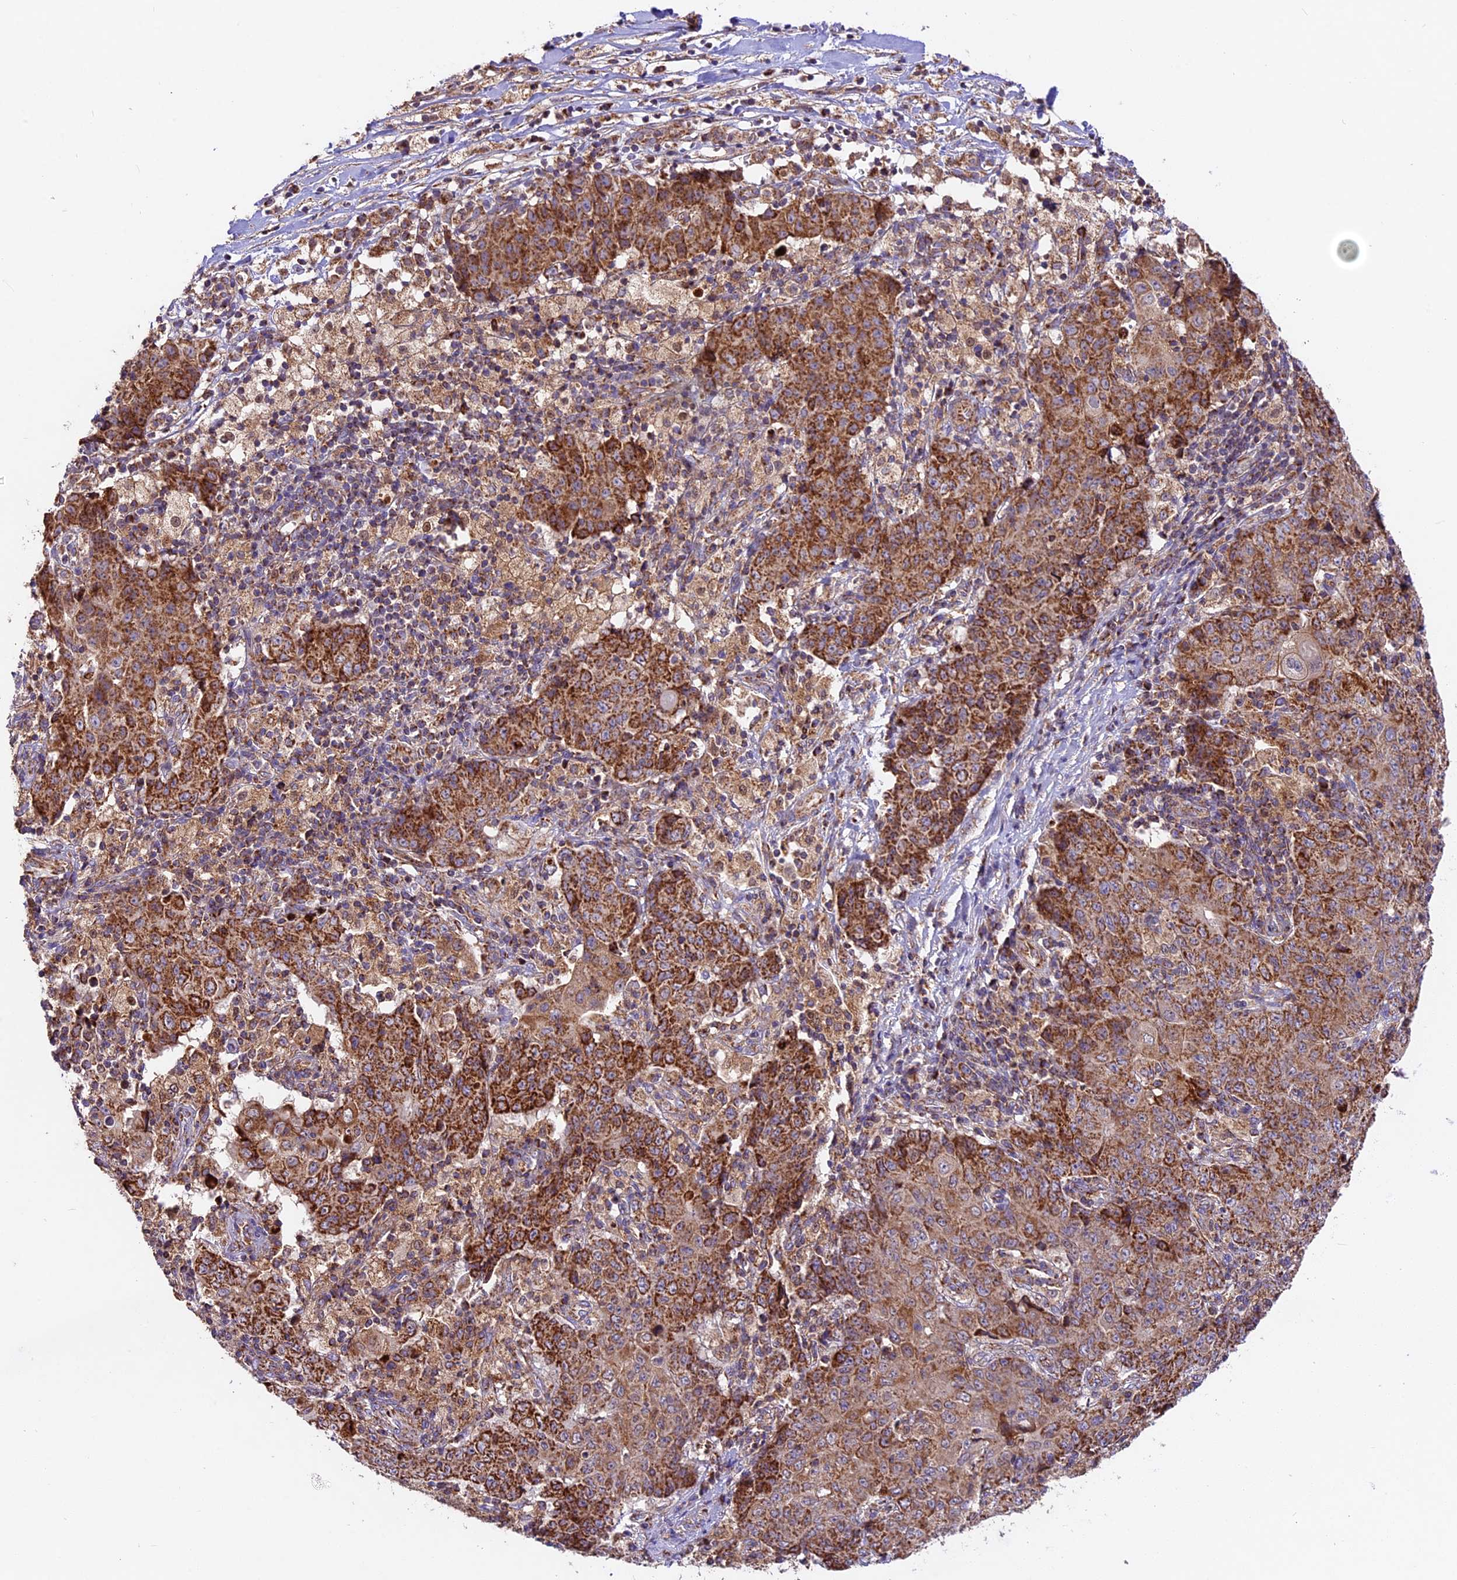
{"staining": {"intensity": "strong", "quantity": ">75%", "location": "cytoplasmic/membranous"}, "tissue": "ovarian cancer", "cell_type": "Tumor cells", "image_type": "cancer", "snomed": [{"axis": "morphology", "description": "Carcinoma, endometroid"}, {"axis": "topography", "description": "Ovary"}], "caption": "This is a histology image of immunohistochemistry staining of ovarian endometroid carcinoma, which shows strong staining in the cytoplasmic/membranous of tumor cells.", "gene": "NDUFA8", "patient": {"sex": "female", "age": 42}}